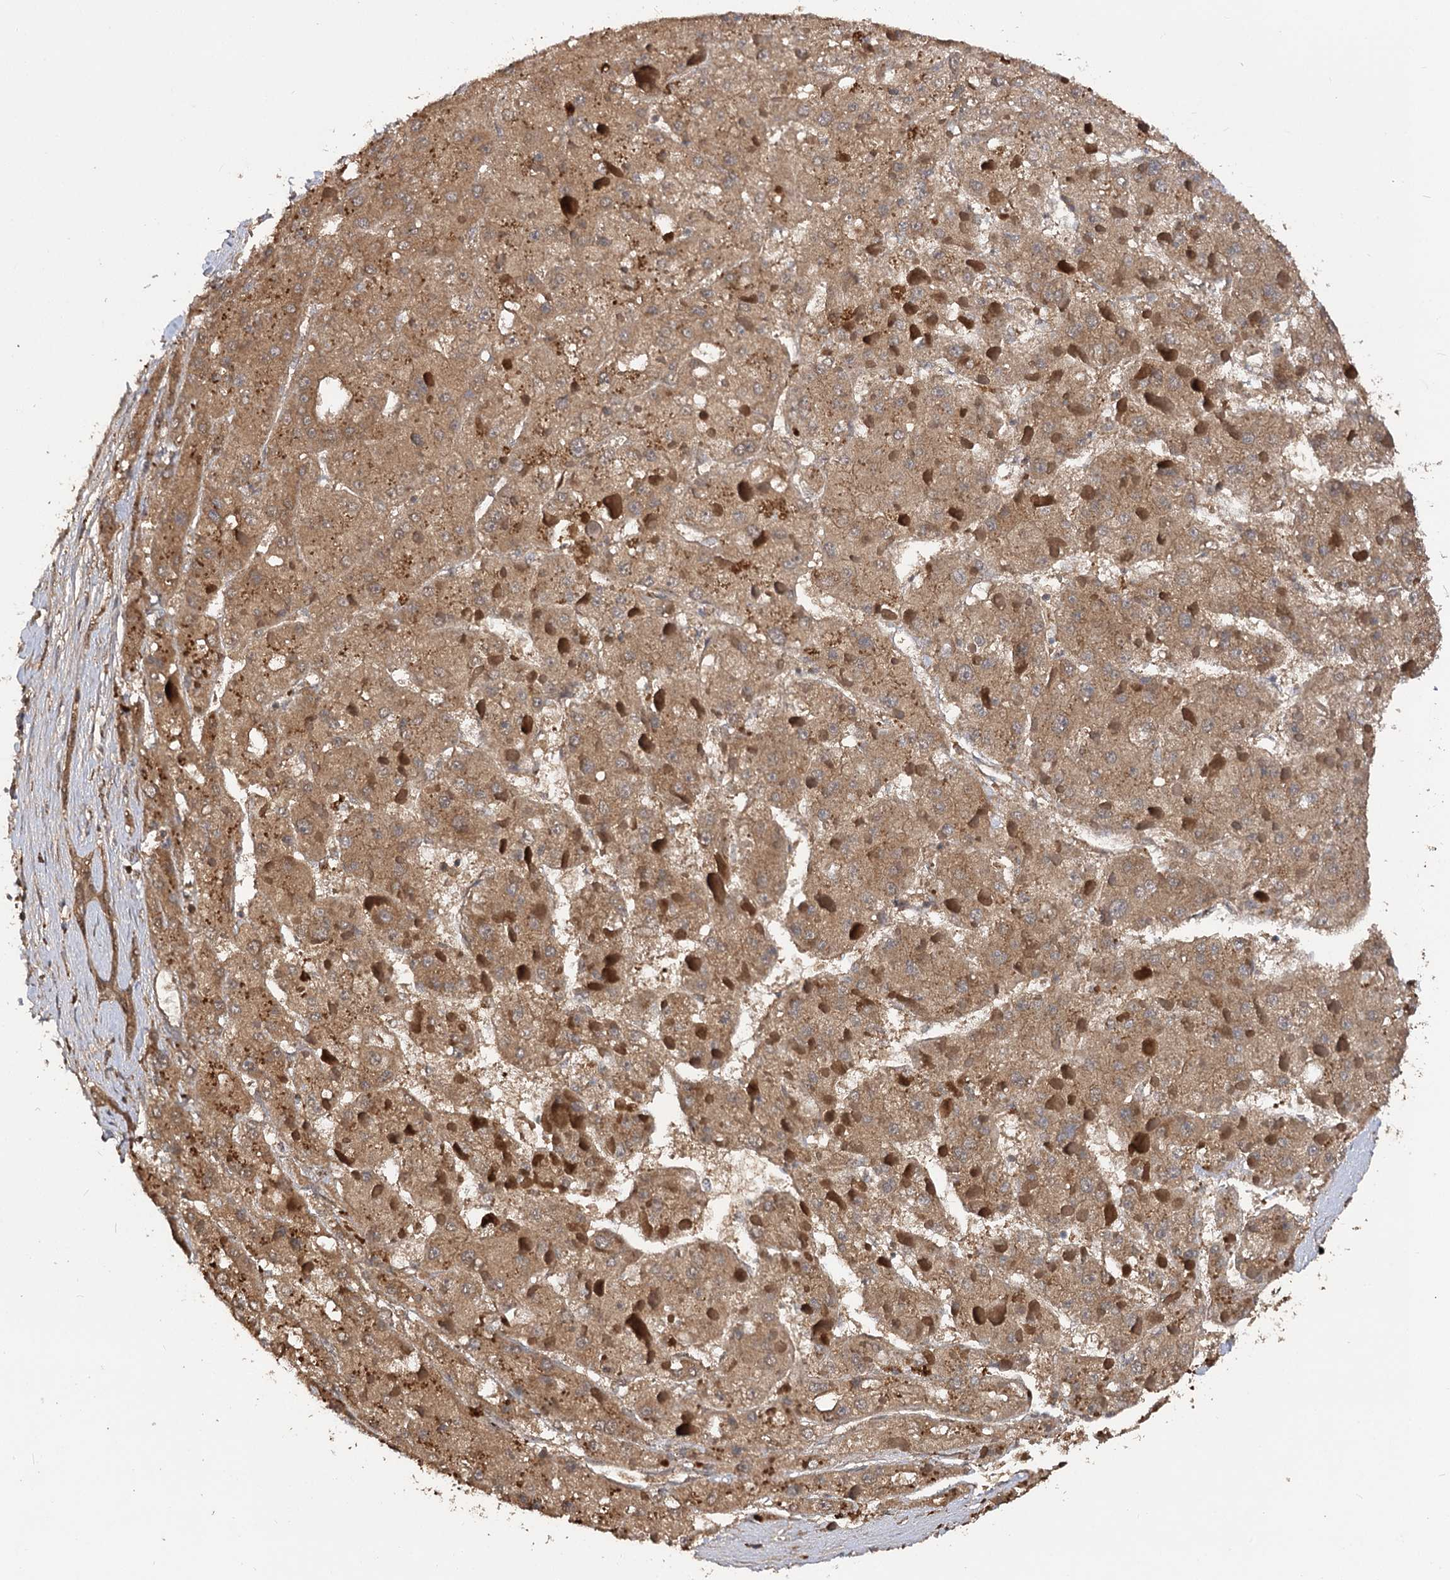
{"staining": {"intensity": "moderate", "quantity": ">75%", "location": "cytoplasmic/membranous"}, "tissue": "liver cancer", "cell_type": "Tumor cells", "image_type": "cancer", "snomed": [{"axis": "morphology", "description": "Carcinoma, Hepatocellular, NOS"}, {"axis": "topography", "description": "Liver"}], "caption": "High-power microscopy captured an immunohistochemistry histopathology image of liver hepatocellular carcinoma, revealing moderate cytoplasmic/membranous staining in about >75% of tumor cells.", "gene": "ARL13A", "patient": {"sex": "female", "age": 73}}